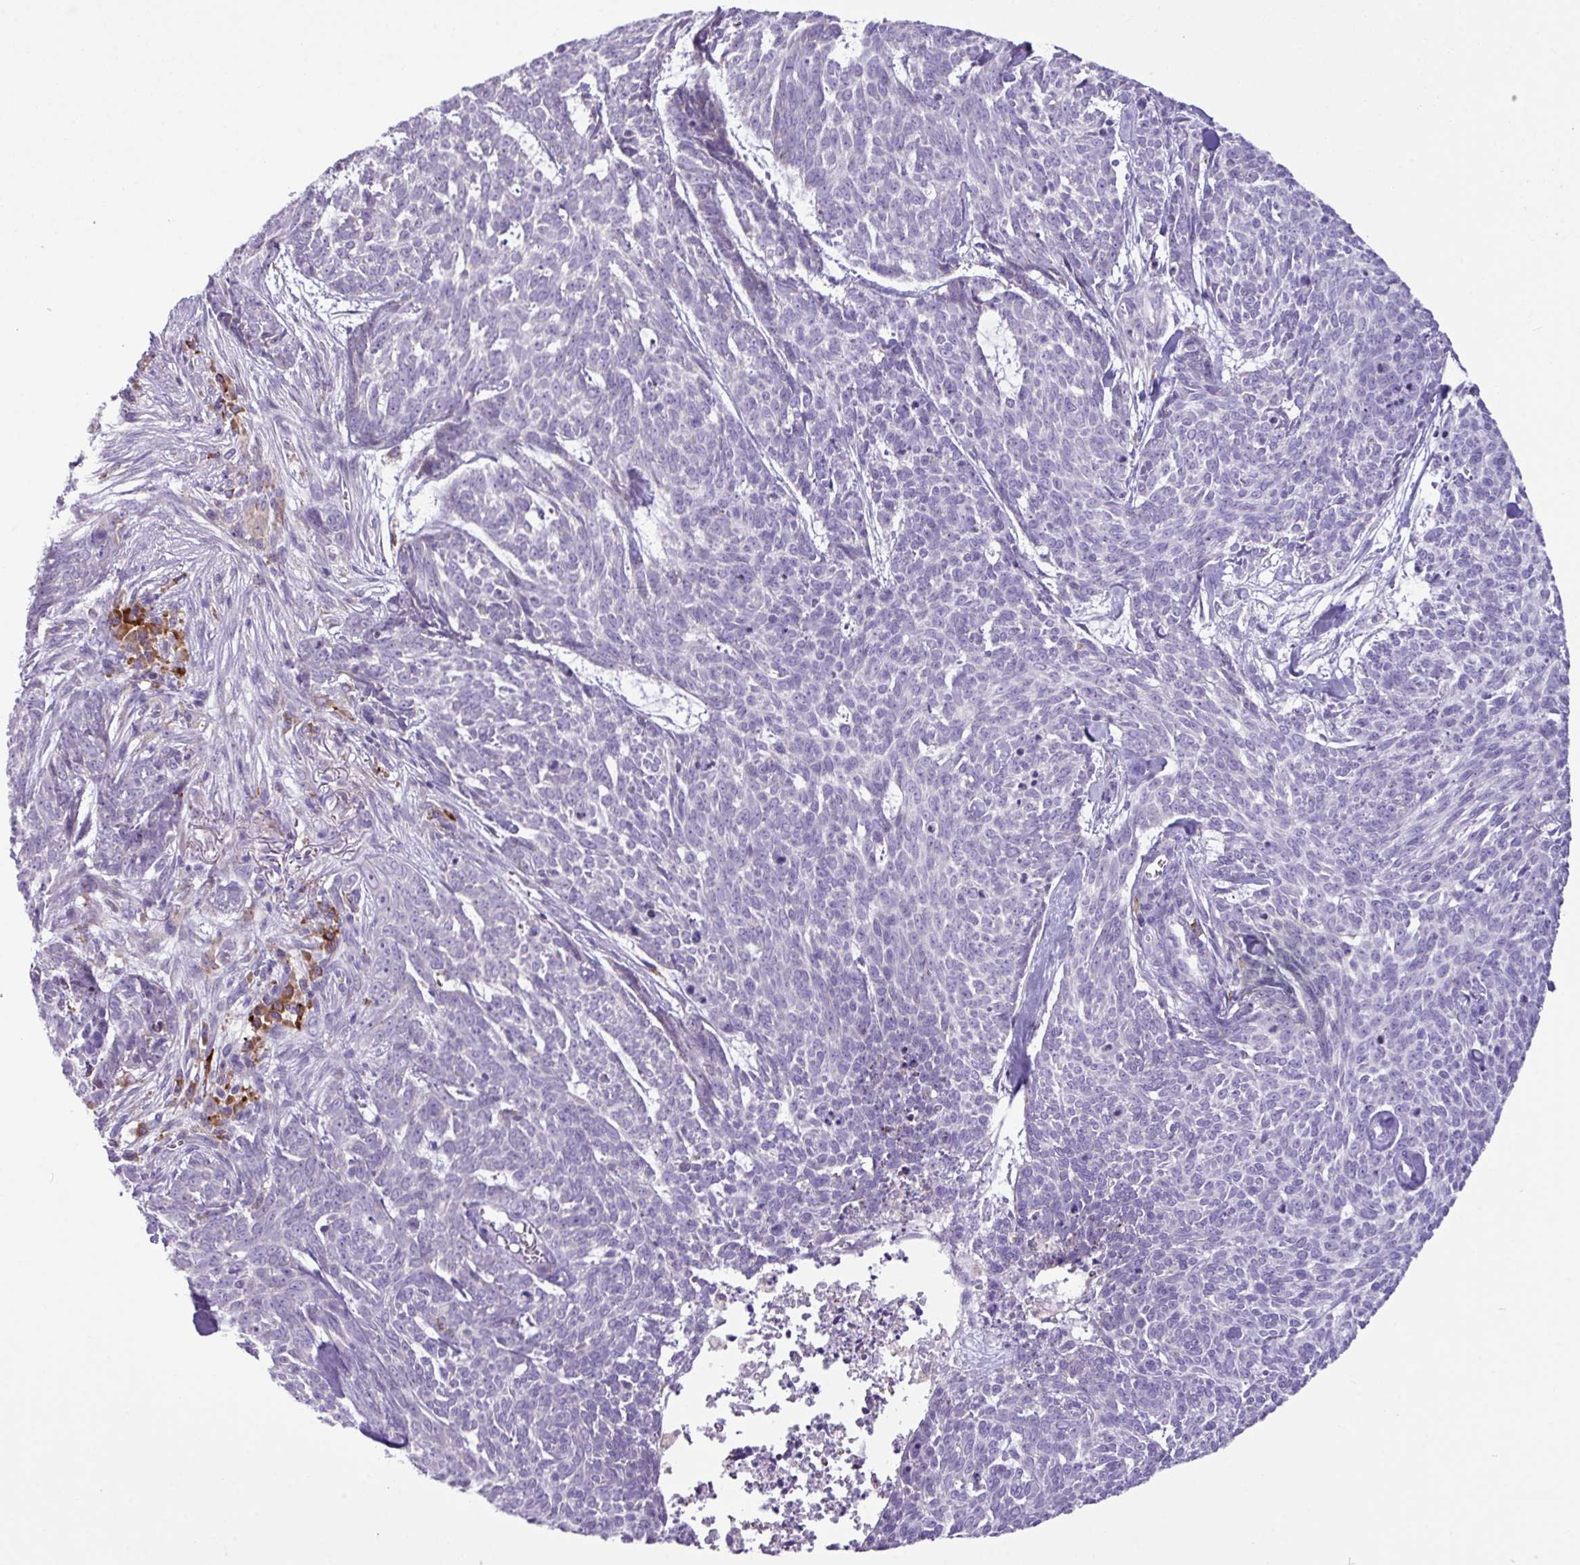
{"staining": {"intensity": "negative", "quantity": "none", "location": "none"}, "tissue": "skin cancer", "cell_type": "Tumor cells", "image_type": "cancer", "snomed": [{"axis": "morphology", "description": "Basal cell carcinoma"}, {"axis": "topography", "description": "Skin"}], "caption": "A high-resolution photomicrograph shows immunohistochemistry (IHC) staining of skin cancer (basal cell carcinoma), which shows no significant staining in tumor cells.", "gene": "RGS21", "patient": {"sex": "female", "age": 93}}